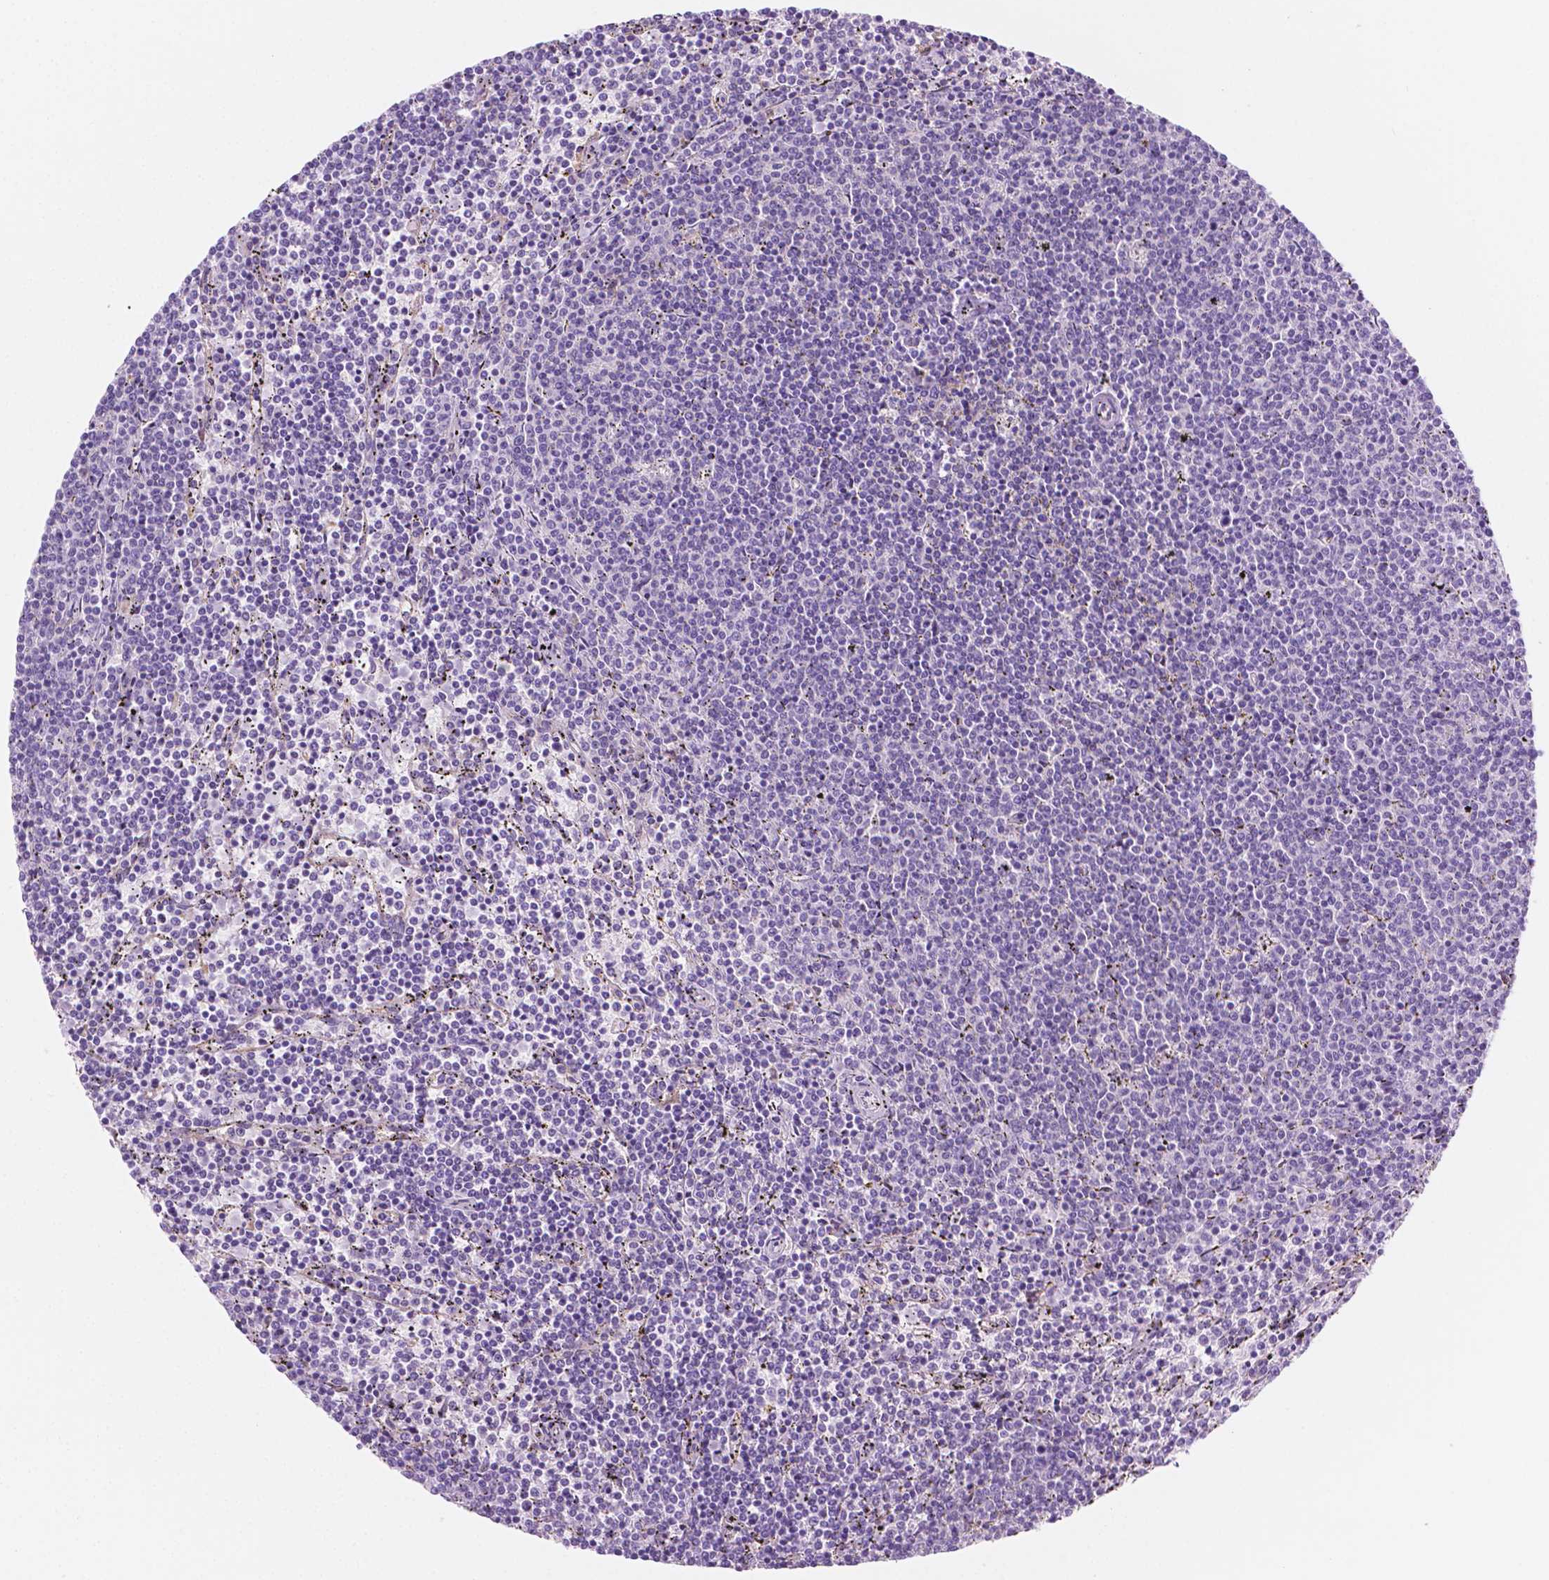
{"staining": {"intensity": "negative", "quantity": "none", "location": "none"}, "tissue": "lymphoma", "cell_type": "Tumor cells", "image_type": "cancer", "snomed": [{"axis": "morphology", "description": "Malignant lymphoma, non-Hodgkin's type, Low grade"}, {"axis": "topography", "description": "Spleen"}], "caption": "Tumor cells are negative for brown protein staining in lymphoma. (Stains: DAB (3,3'-diaminobenzidine) IHC with hematoxylin counter stain, Microscopy: brightfield microscopy at high magnification).", "gene": "EPPK1", "patient": {"sex": "female", "age": 50}}